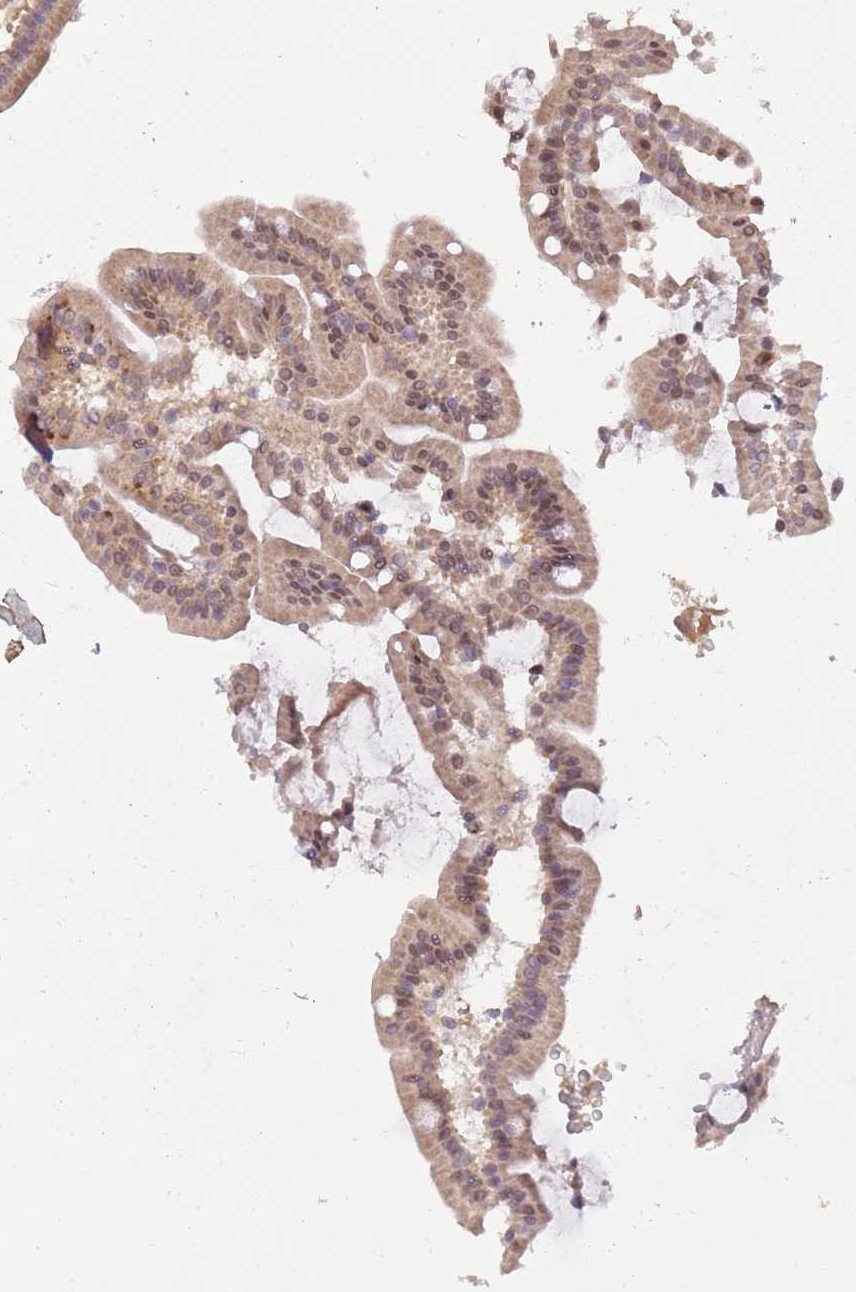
{"staining": {"intensity": "moderate", "quantity": ">75%", "location": "cytoplasmic/membranous,nuclear"}, "tissue": "duodenum", "cell_type": "Glandular cells", "image_type": "normal", "snomed": [{"axis": "morphology", "description": "Normal tissue, NOS"}, {"axis": "topography", "description": "Duodenum"}], "caption": "Immunohistochemistry staining of benign duodenum, which displays medium levels of moderate cytoplasmic/membranous,nuclear positivity in about >75% of glandular cells indicating moderate cytoplasmic/membranous,nuclear protein expression. The staining was performed using DAB (brown) for protein detection and nuclei were counterstained in hematoxylin (blue).", "gene": "NBPF4", "patient": {"sex": "male", "age": 55}}